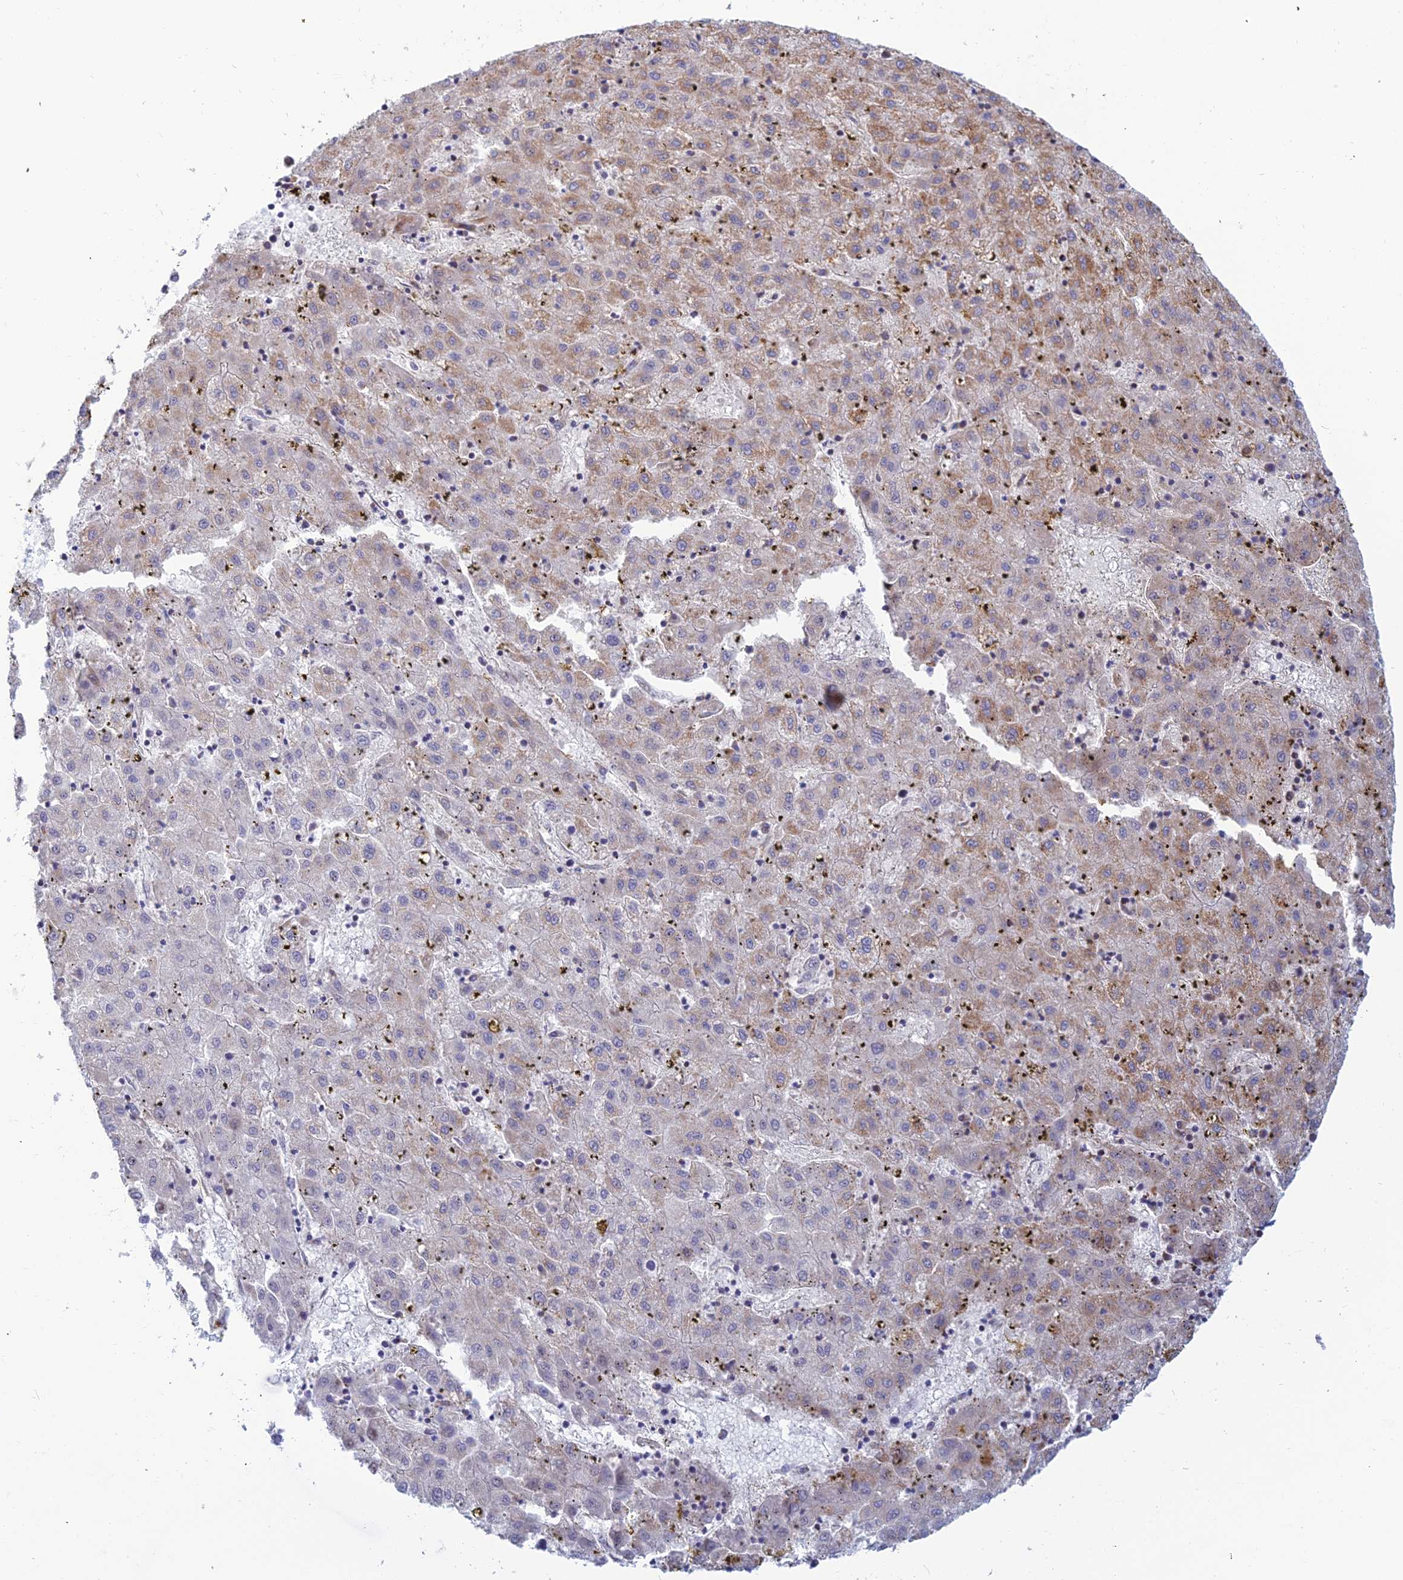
{"staining": {"intensity": "moderate", "quantity": "25%-75%", "location": "cytoplasmic/membranous"}, "tissue": "liver cancer", "cell_type": "Tumor cells", "image_type": "cancer", "snomed": [{"axis": "morphology", "description": "Carcinoma, Hepatocellular, NOS"}, {"axis": "topography", "description": "Liver"}], "caption": "The image reveals a brown stain indicating the presence of a protein in the cytoplasmic/membranous of tumor cells in liver cancer. The staining was performed using DAB to visualize the protein expression in brown, while the nuclei were stained in blue with hematoxylin (Magnification: 20x).", "gene": "SLC35F4", "patient": {"sex": "male", "age": 72}}